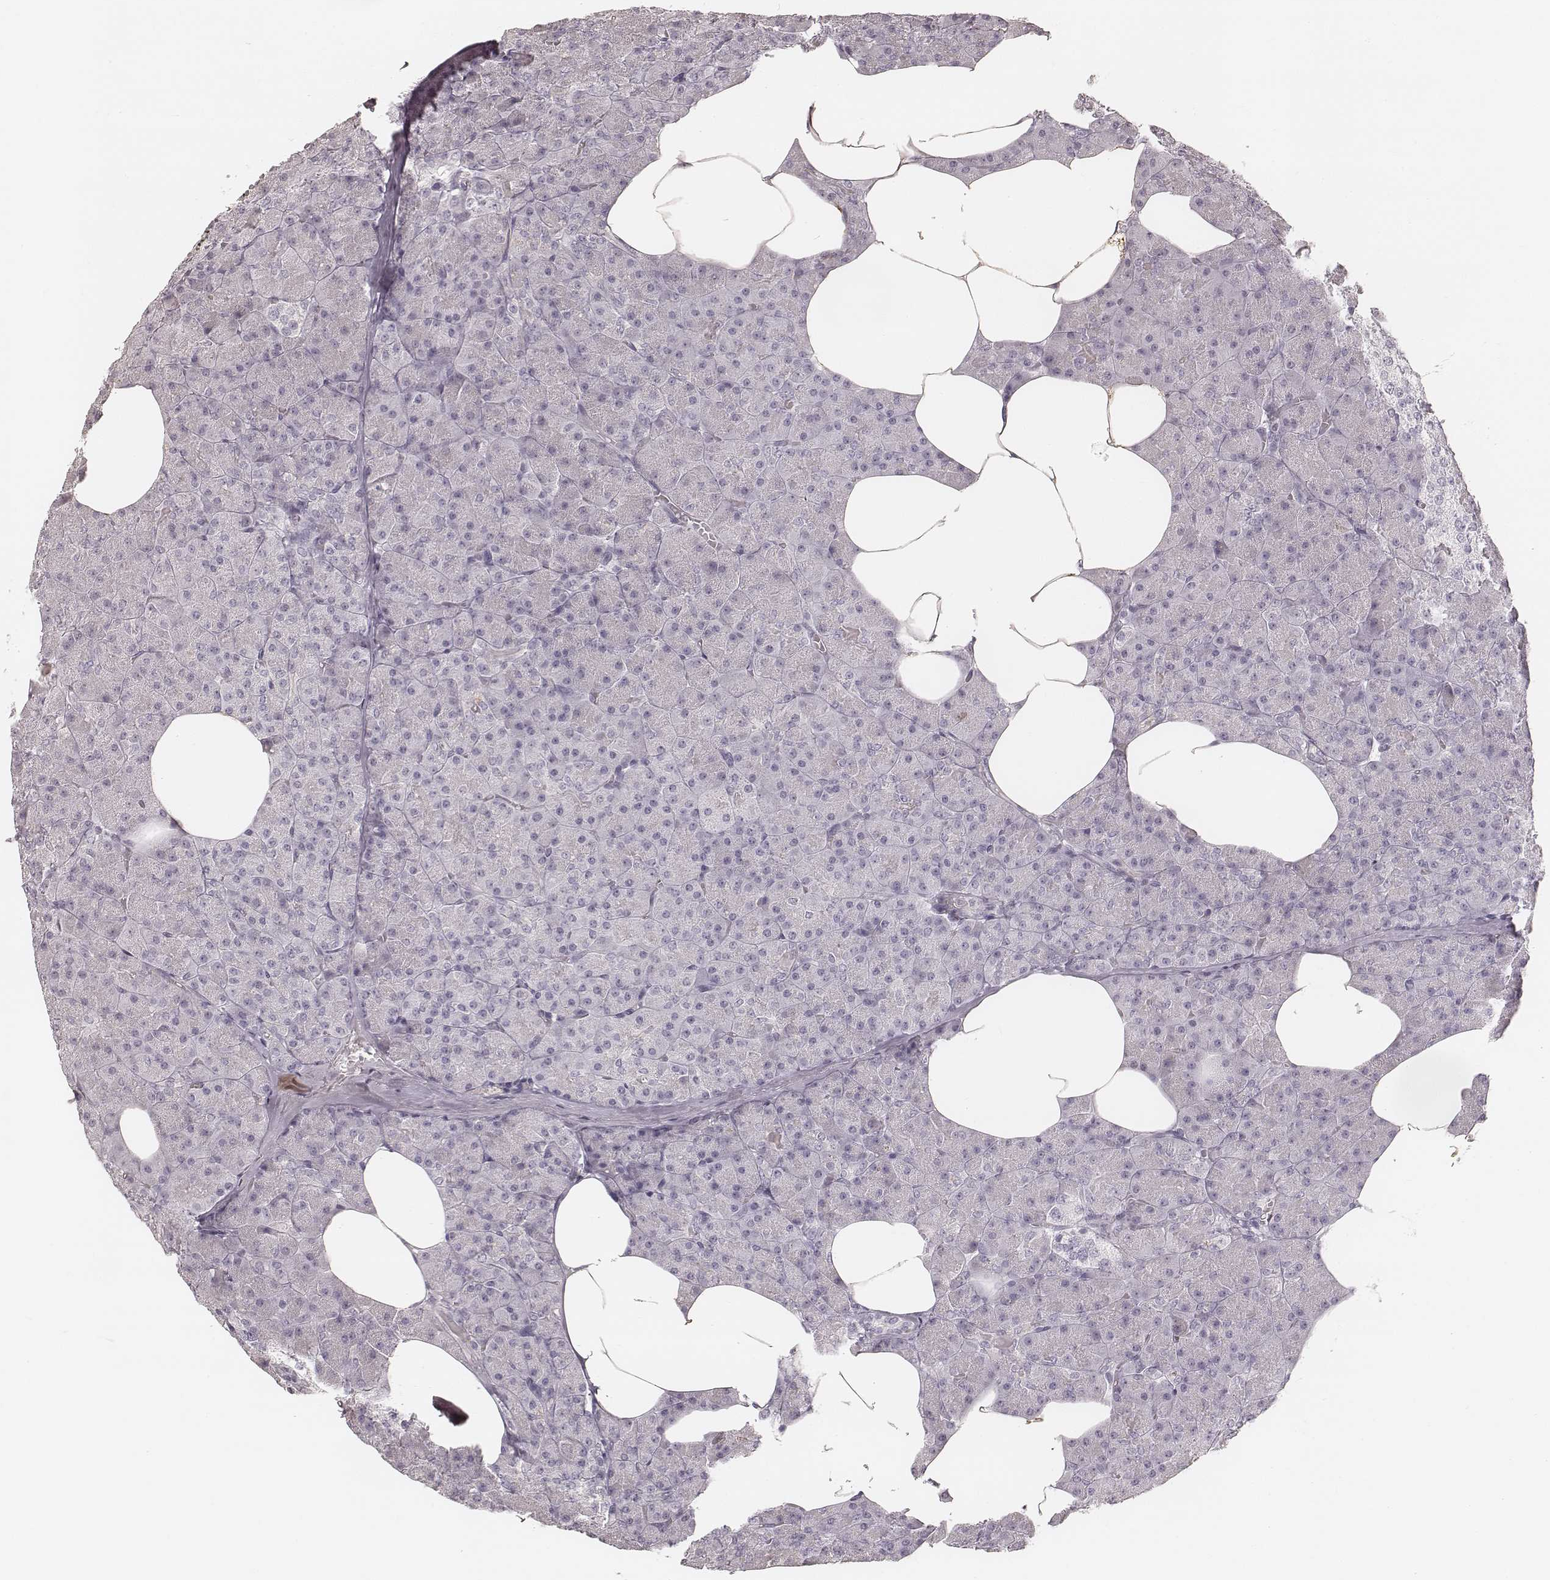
{"staining": {"intensity": "negative", "quantity": "none", "location": "none"}, "tissue": "pancreas", "cell_type": "Exocrine glandular cells", "image_type": "normal", "snomed": [{"axis": "morphology", "description": "Normal tissue, NOS"}, {"axis": "topography", "description": "Pancreas"}], "caption": "Photomicrograph shows no significant protein positivity in exocrine glandular cells of benign pancreas.", "gene": "TEX37", "patient": {"sex": "female", "age": 45}}